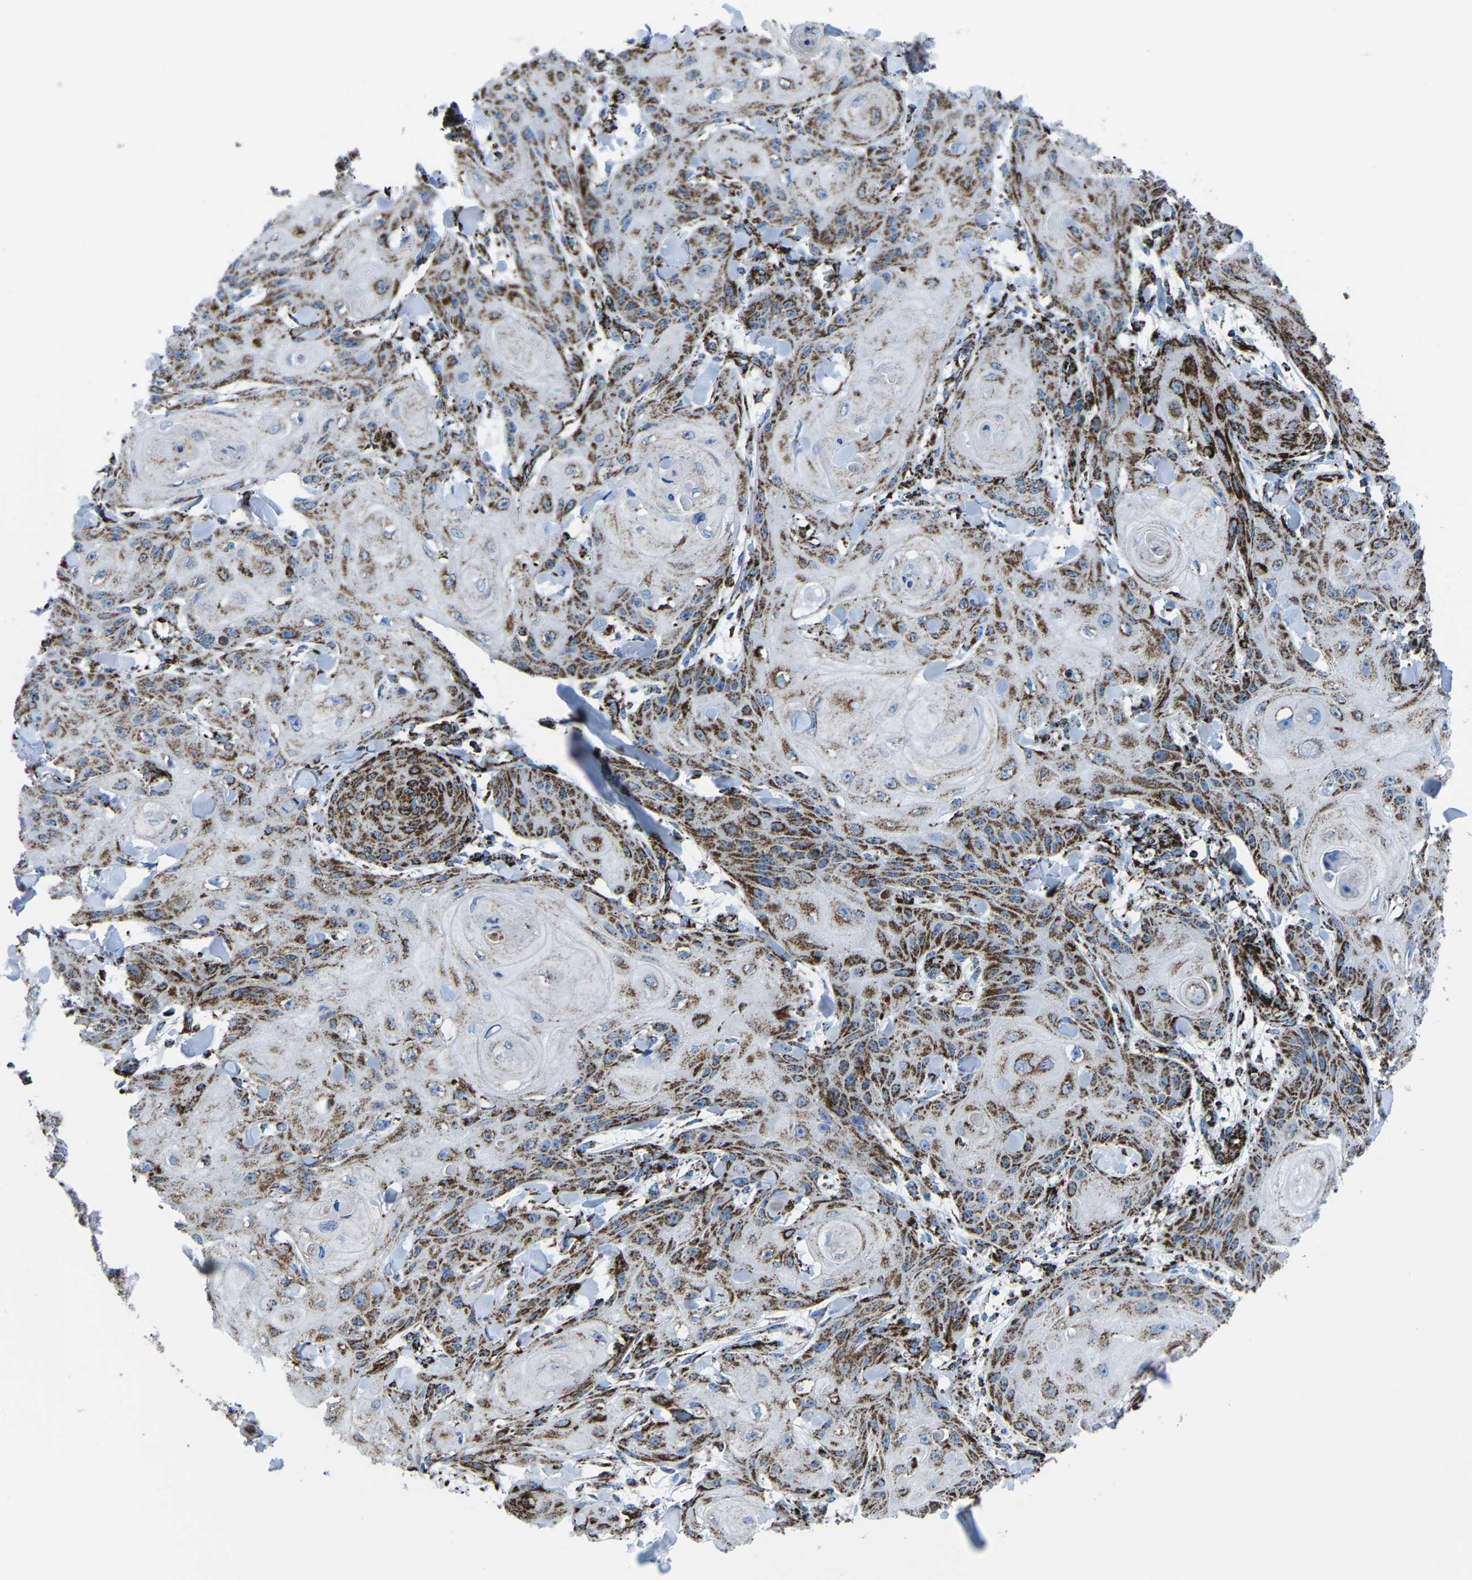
{"staining": {"intensity": "strong", "quantity": "25%-75%", "location": "cytoplasmic/membranous"}, "tissue": "skin cancer", "cell_type": "Tumor cells", "image_type": "cancer", "snomed": [{"axis": "morphology", "description": "Squamous cell carcinoma, NOS"}, {"axis": "topography", "description": "Skin"}], "caption": "High-magnification brightfield microscopy of squamous cell carcinoma (skin) stained with DAB (3,3'-diaminobenzidine) (brown) and counterstained with hematoxylin (blue). tumor cells exhibit strong cytoplasmic/membranous staining is identified in approximately25%-75% of cells.", "gene": "MT-CO2", "patient": {"sex": "male", "age": 74}}